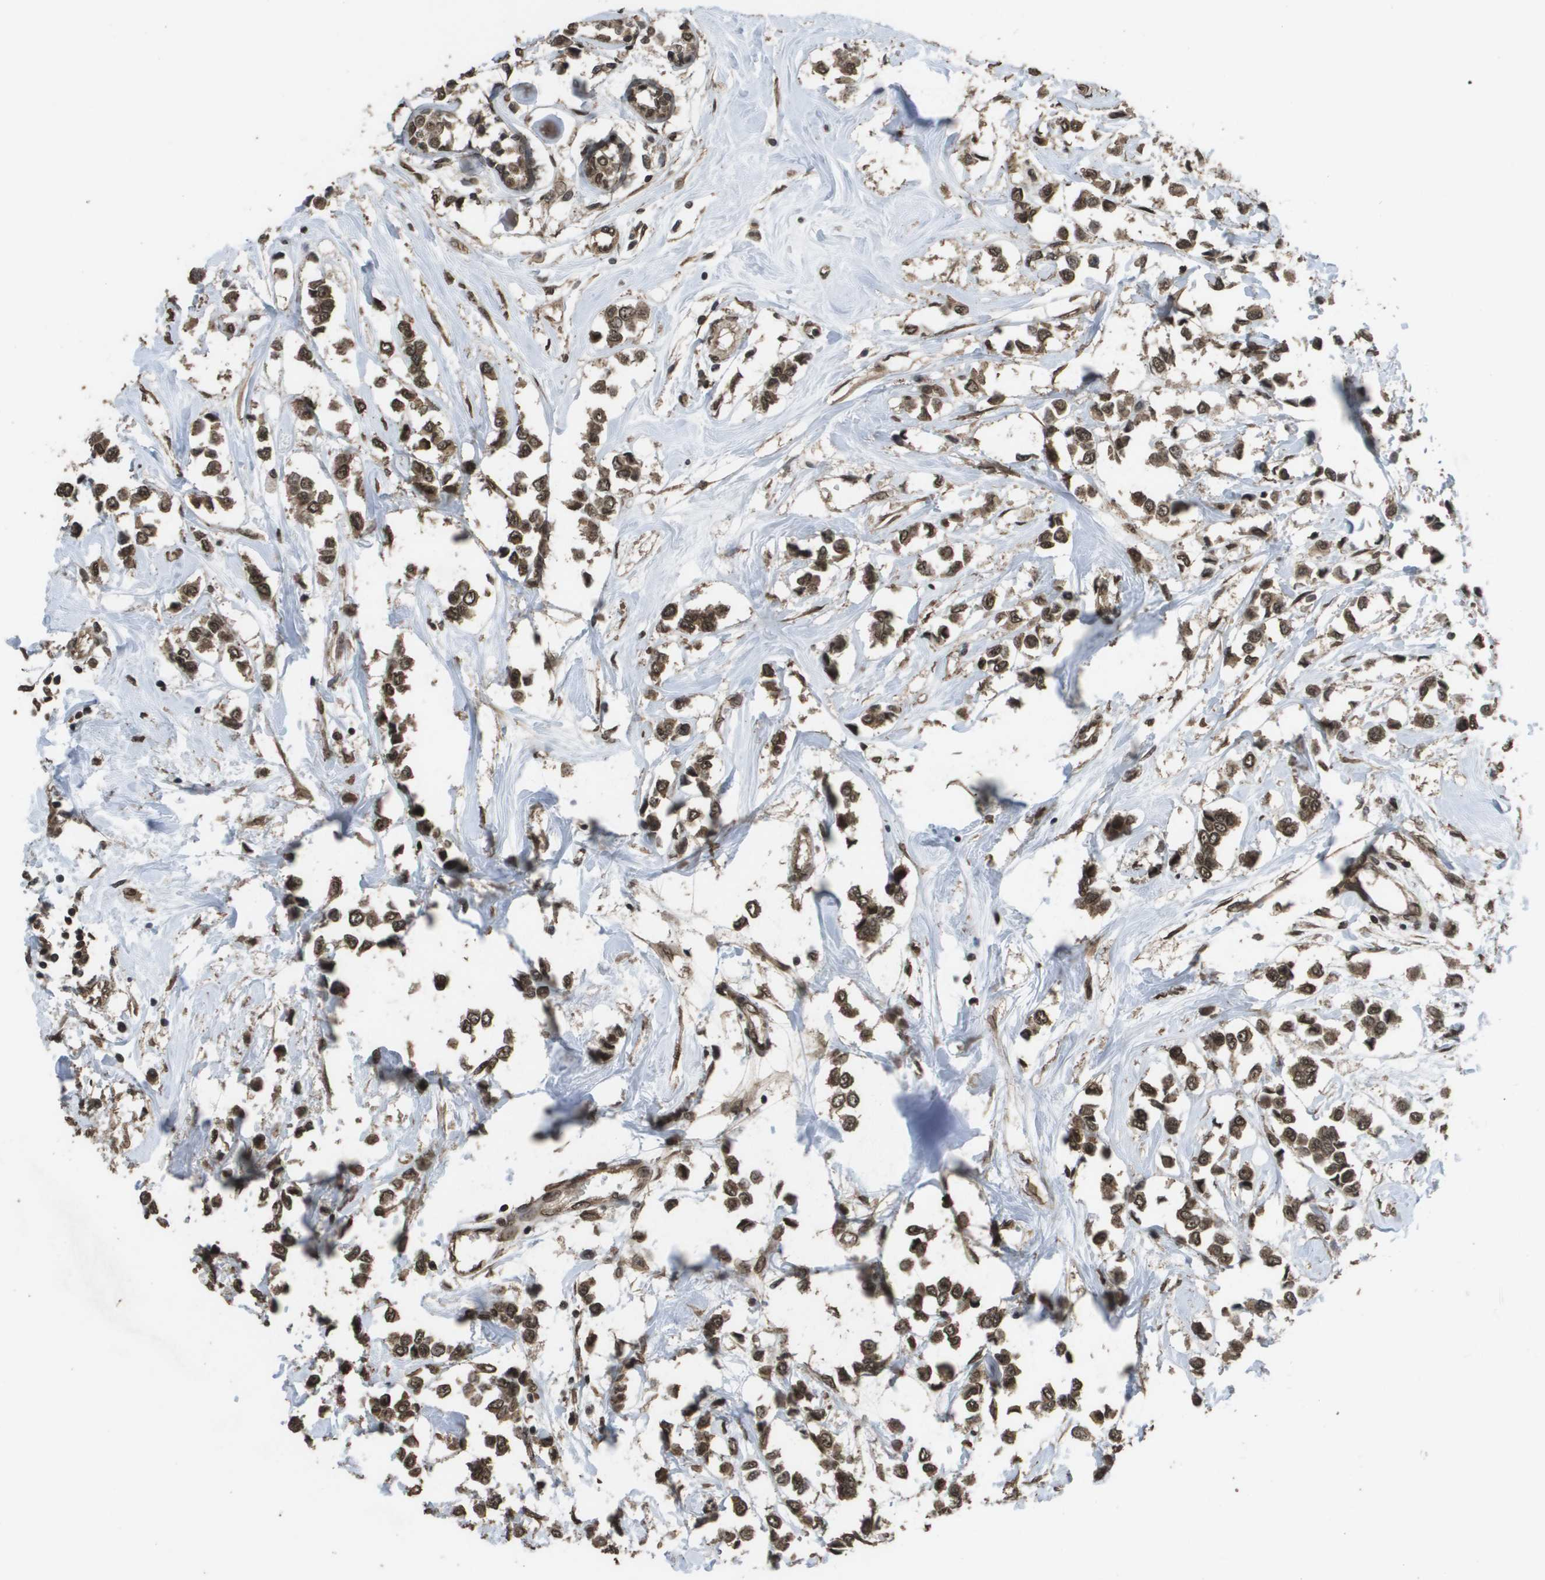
{"staining": {"intensity": "moderate", "quantity": ">75%", "location": "cytoplasmic/membranous,nuclear"}, "tissue": "breast cancer", "cell_type": "Tumor cells", "image_type": "cancer", "snomed": [{"axis": "morphology", "description": "Lobular carcinoma"}, {"axis": "topography", "description": "Breast"}], "caption": "Human breast cancer (lobular carcinoma) stained with a brown dye reveals moderate cytoplasmic/membranous and nuclear positive expression in about >75% of tumor cells.", "gene": "AXIN2", "patient": {"sex": "female", "age": 51}}